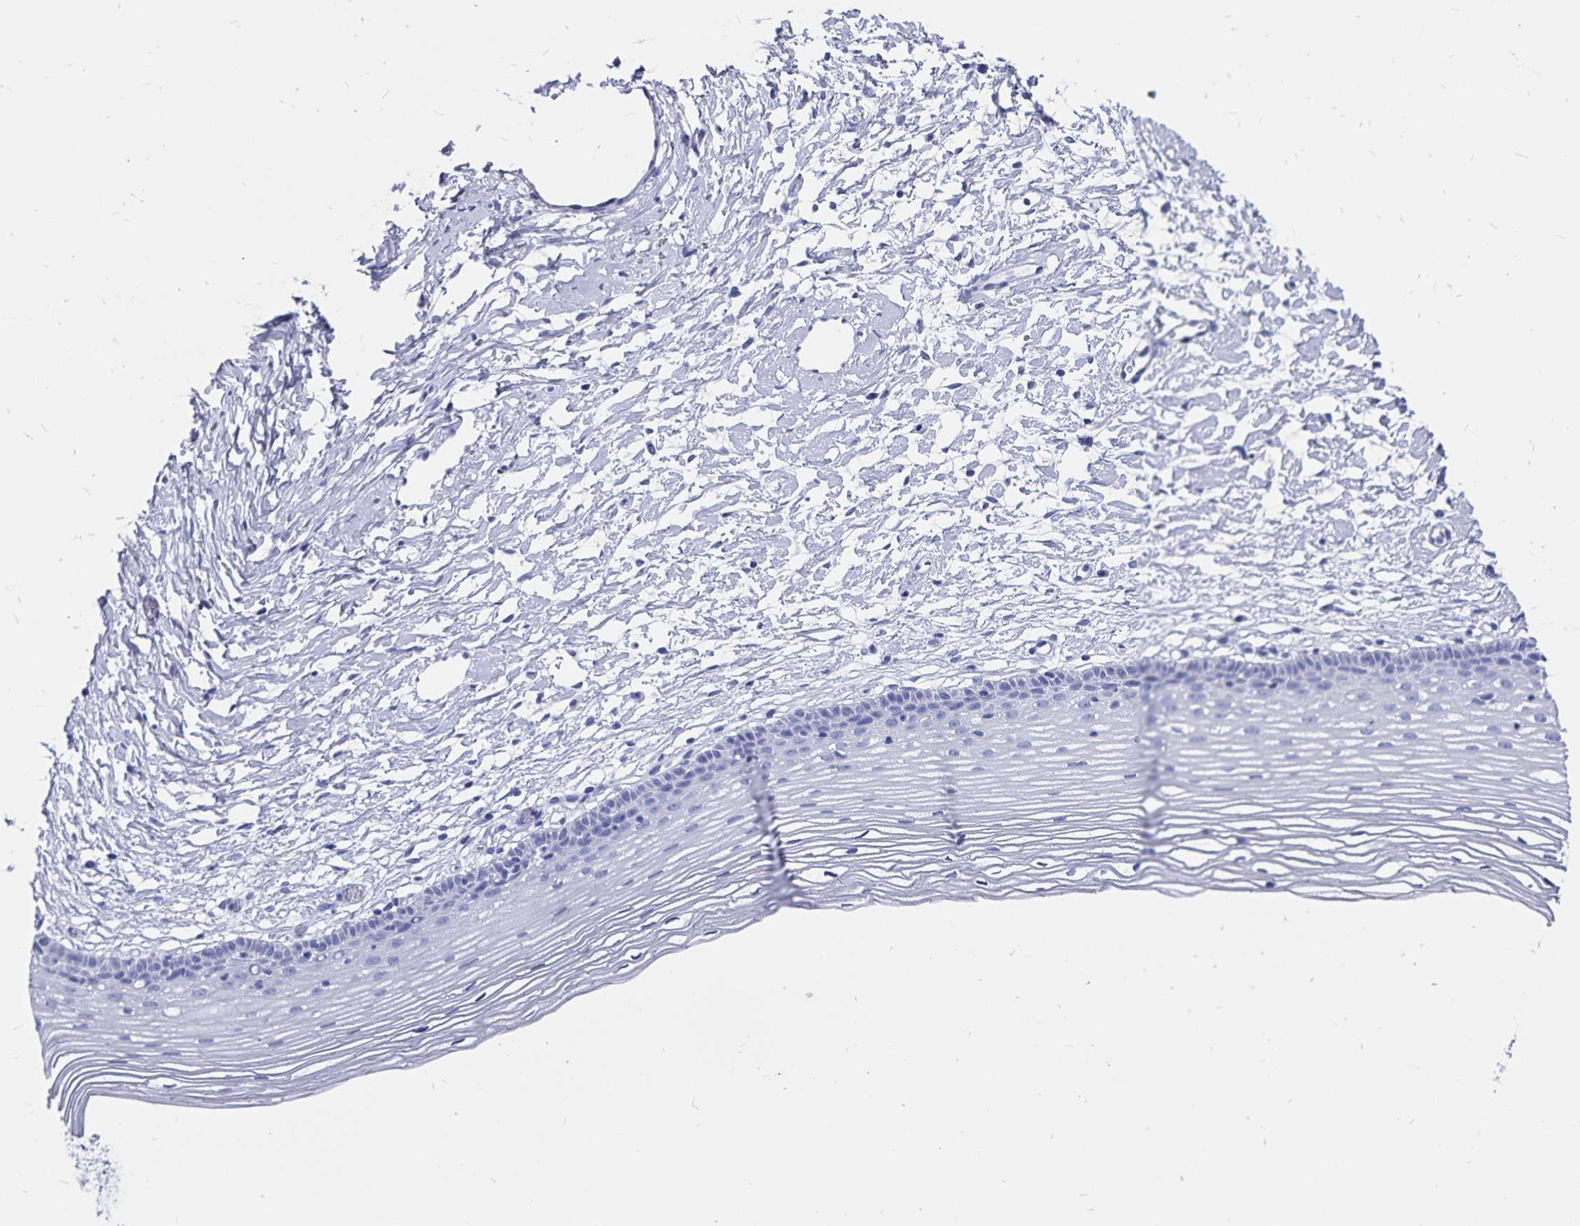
{"staining": {"intensity": "negative", "quantity": "none", "location": "none"}, "tissue": "cervix", "cell_type": "Glandular cells", "image_type": "normal", "snomed": [{"axis": "morphology", "description": "Normal tissue, NOS"}, {"axis": "topography", "description": "Cervix"}], "caption": "Micrograph shows no protein positivity in glandular cells of normal cervix.", "gene": "ADH1A", "patient": {"sex": "female", "age": 40}}